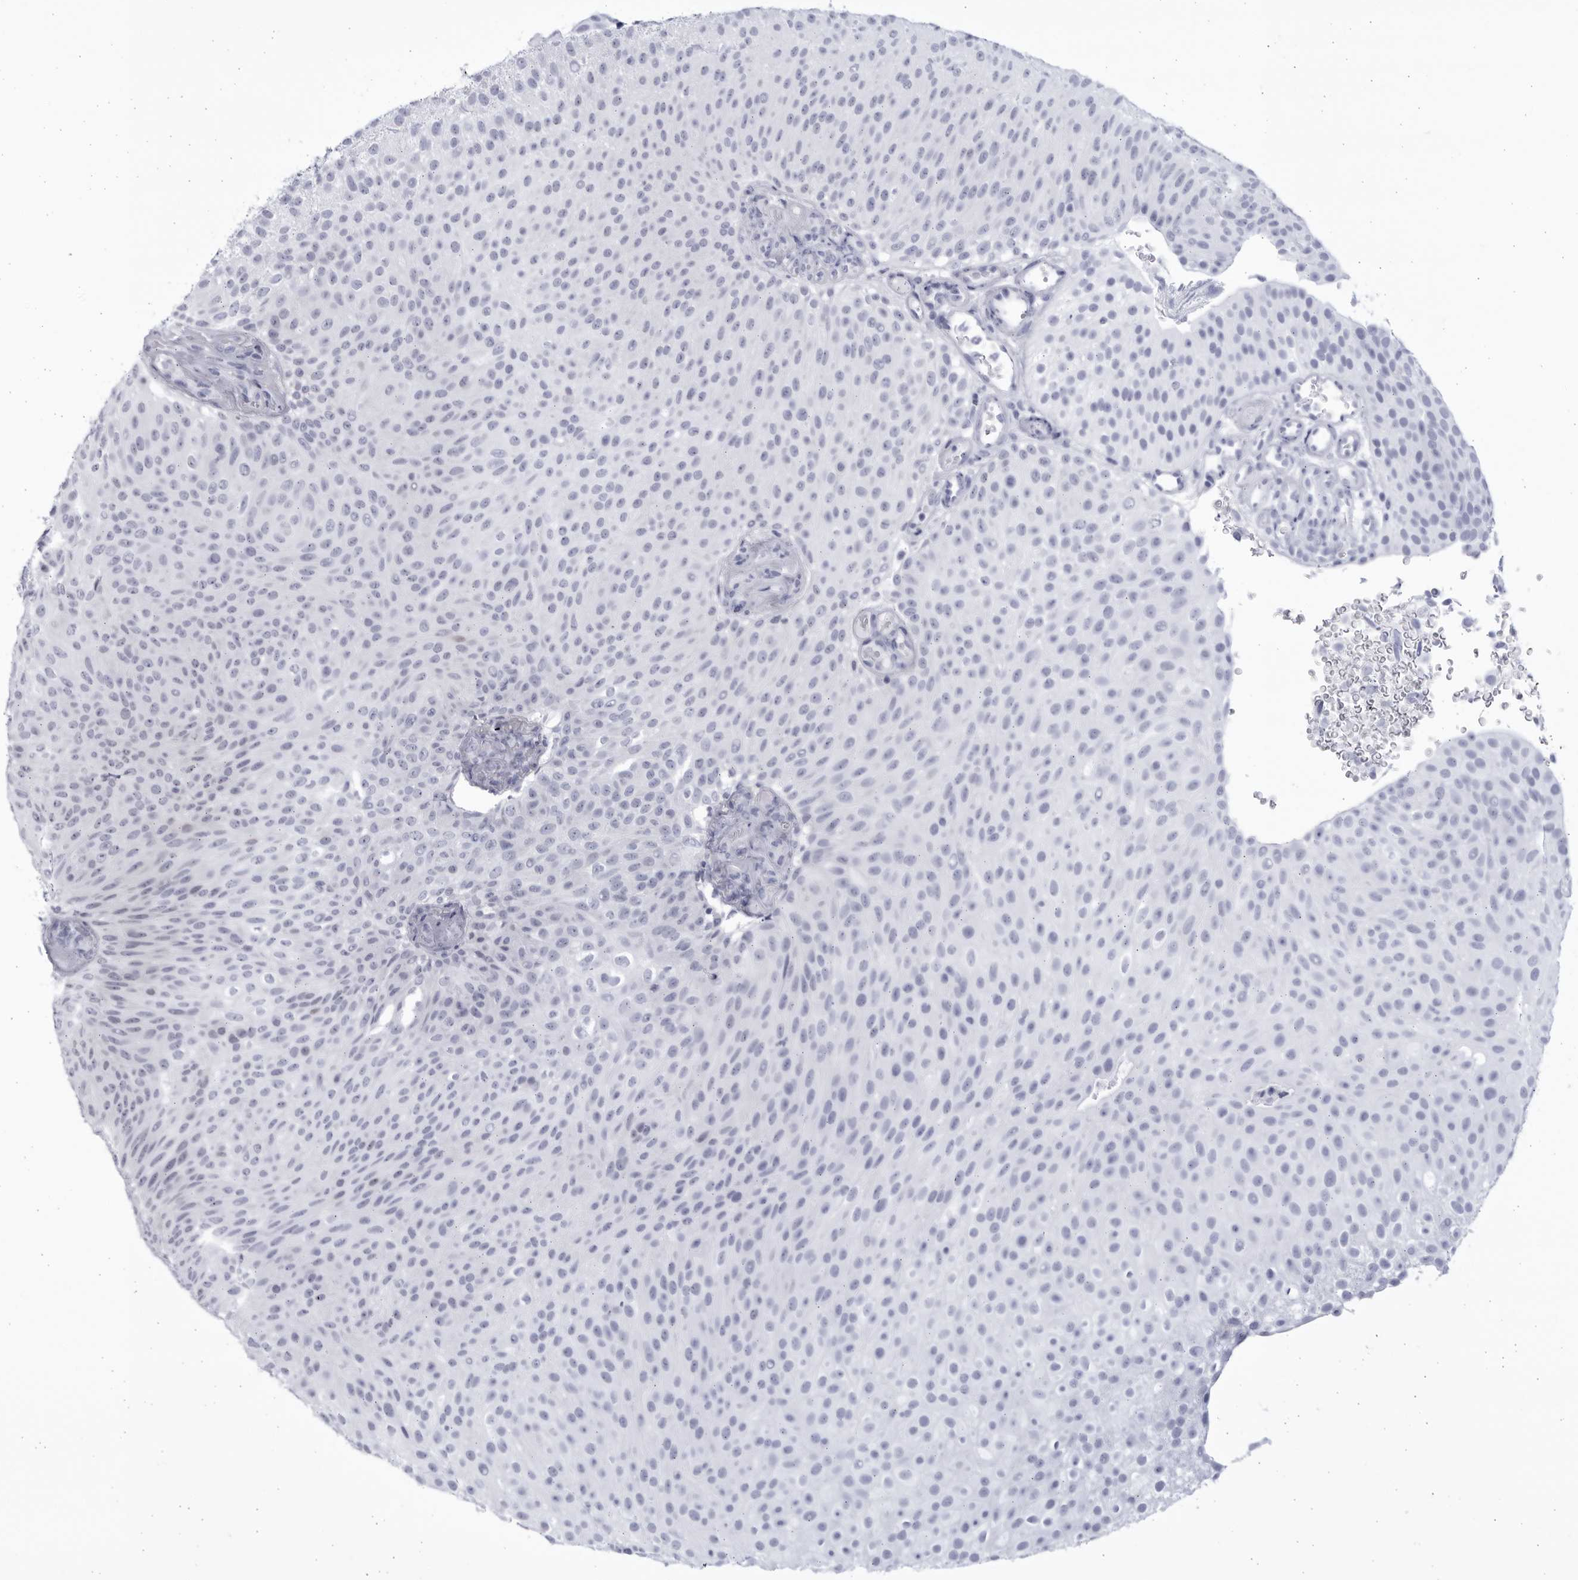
{"staining": {"intensity": "negative", "quantity": "none", "location": "none"}, "tissue": "urothelial cancer", "cell_type": "Tumor cells", "image_type": "cancer", "snomed": [{"axis": "morphology", "description": "Urothelial carcinoma, Low grade"}, {"axis": "topography", "description": "Urinary bladder"}], "caption": "The photomicrograph exhibits no significant staining in tumor cells of urothelial carcinoma (low-grade).", "gene": "CCDC181", "patient": {"sex": "male", "age": 78}}